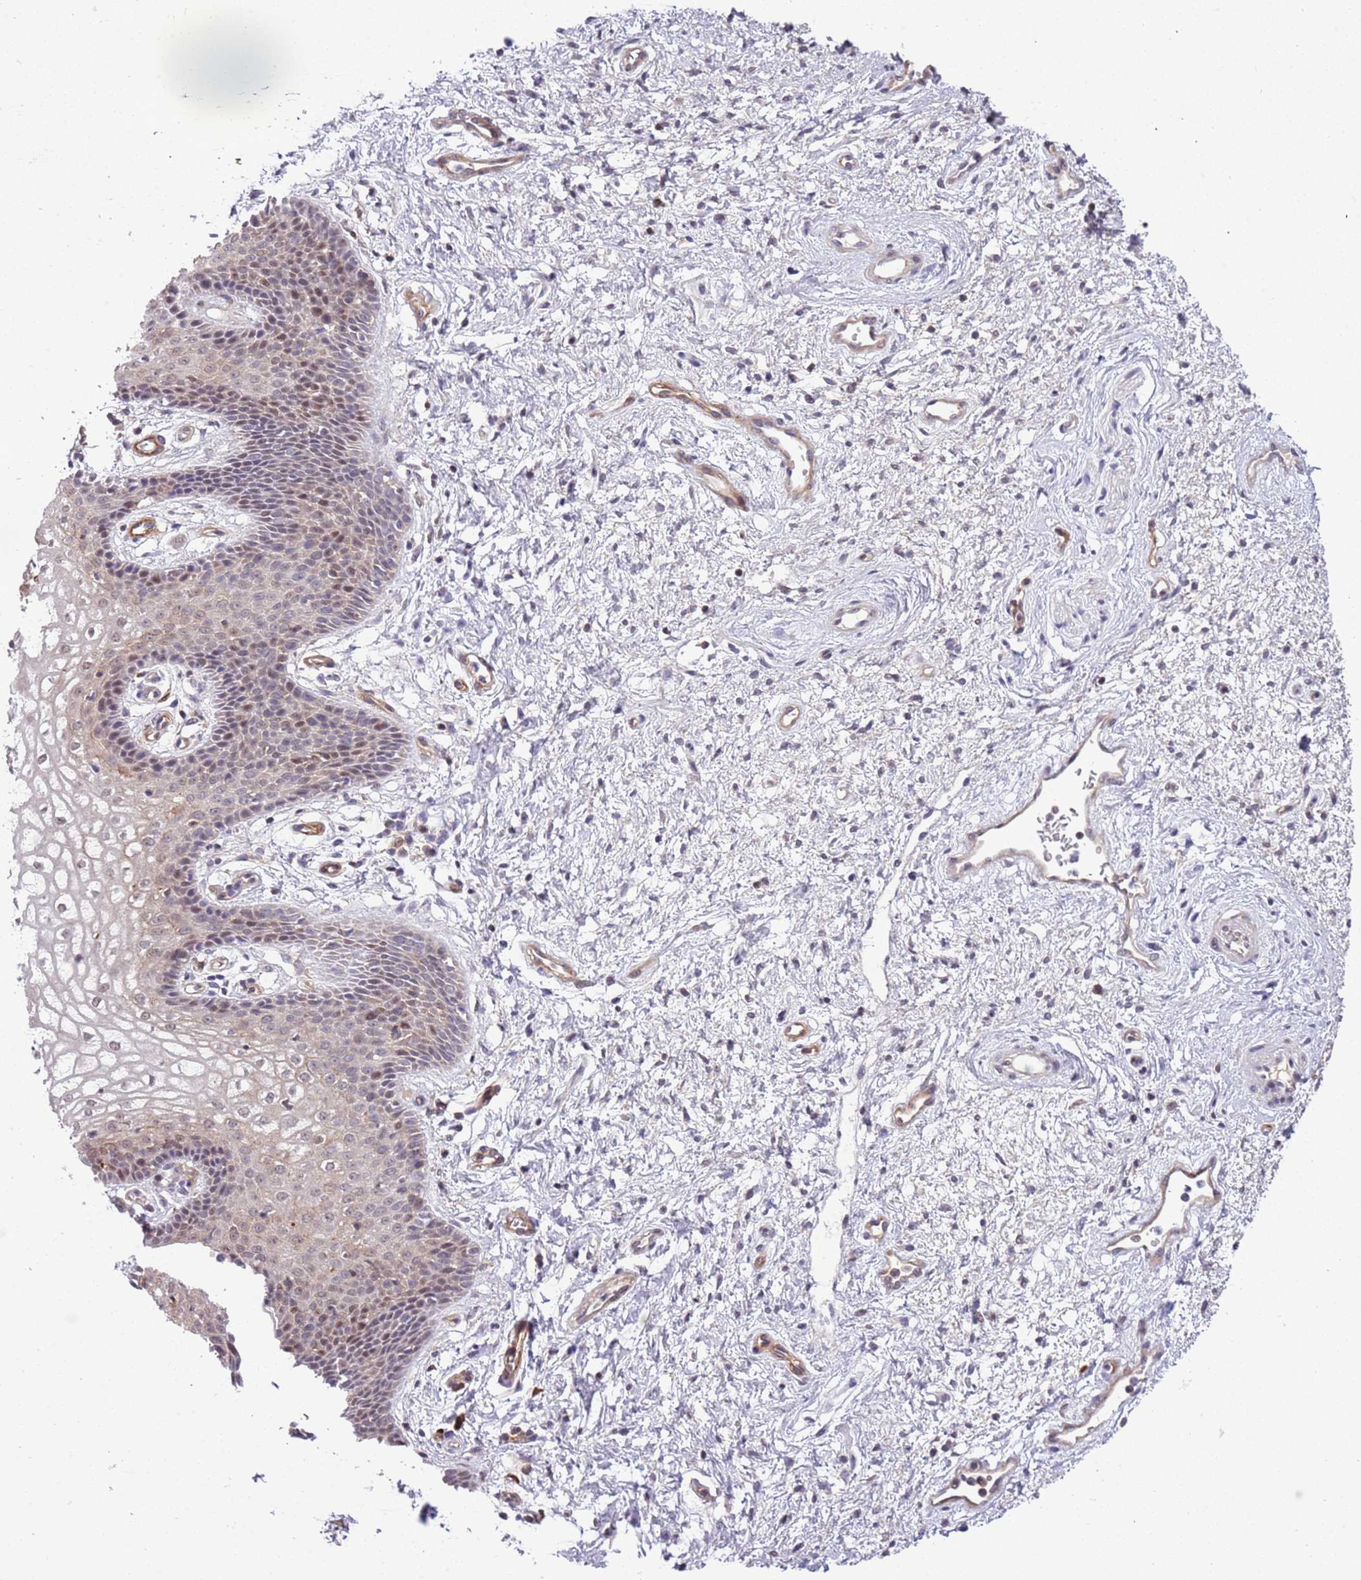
{"staining": {"intensity": "weak", "quantity": "<25%", "location": "cytoplasmic/membranous,nuclear"}, "tissue": "vagina", "cell_type": "Squamous epithelial cells", "image_type": "normal", "snomed": [{"axis": "morphology", "description": "Normal tissue, NOS"}, {"axis": "topography", "description": "Vagina"}], "caption": "Histopathology image shows no significant protein positivity in squamous epithelial cells of unremarkable vagina.", "gene": "MAGEF1", "patient": {"sex": "female", "age": 34}}